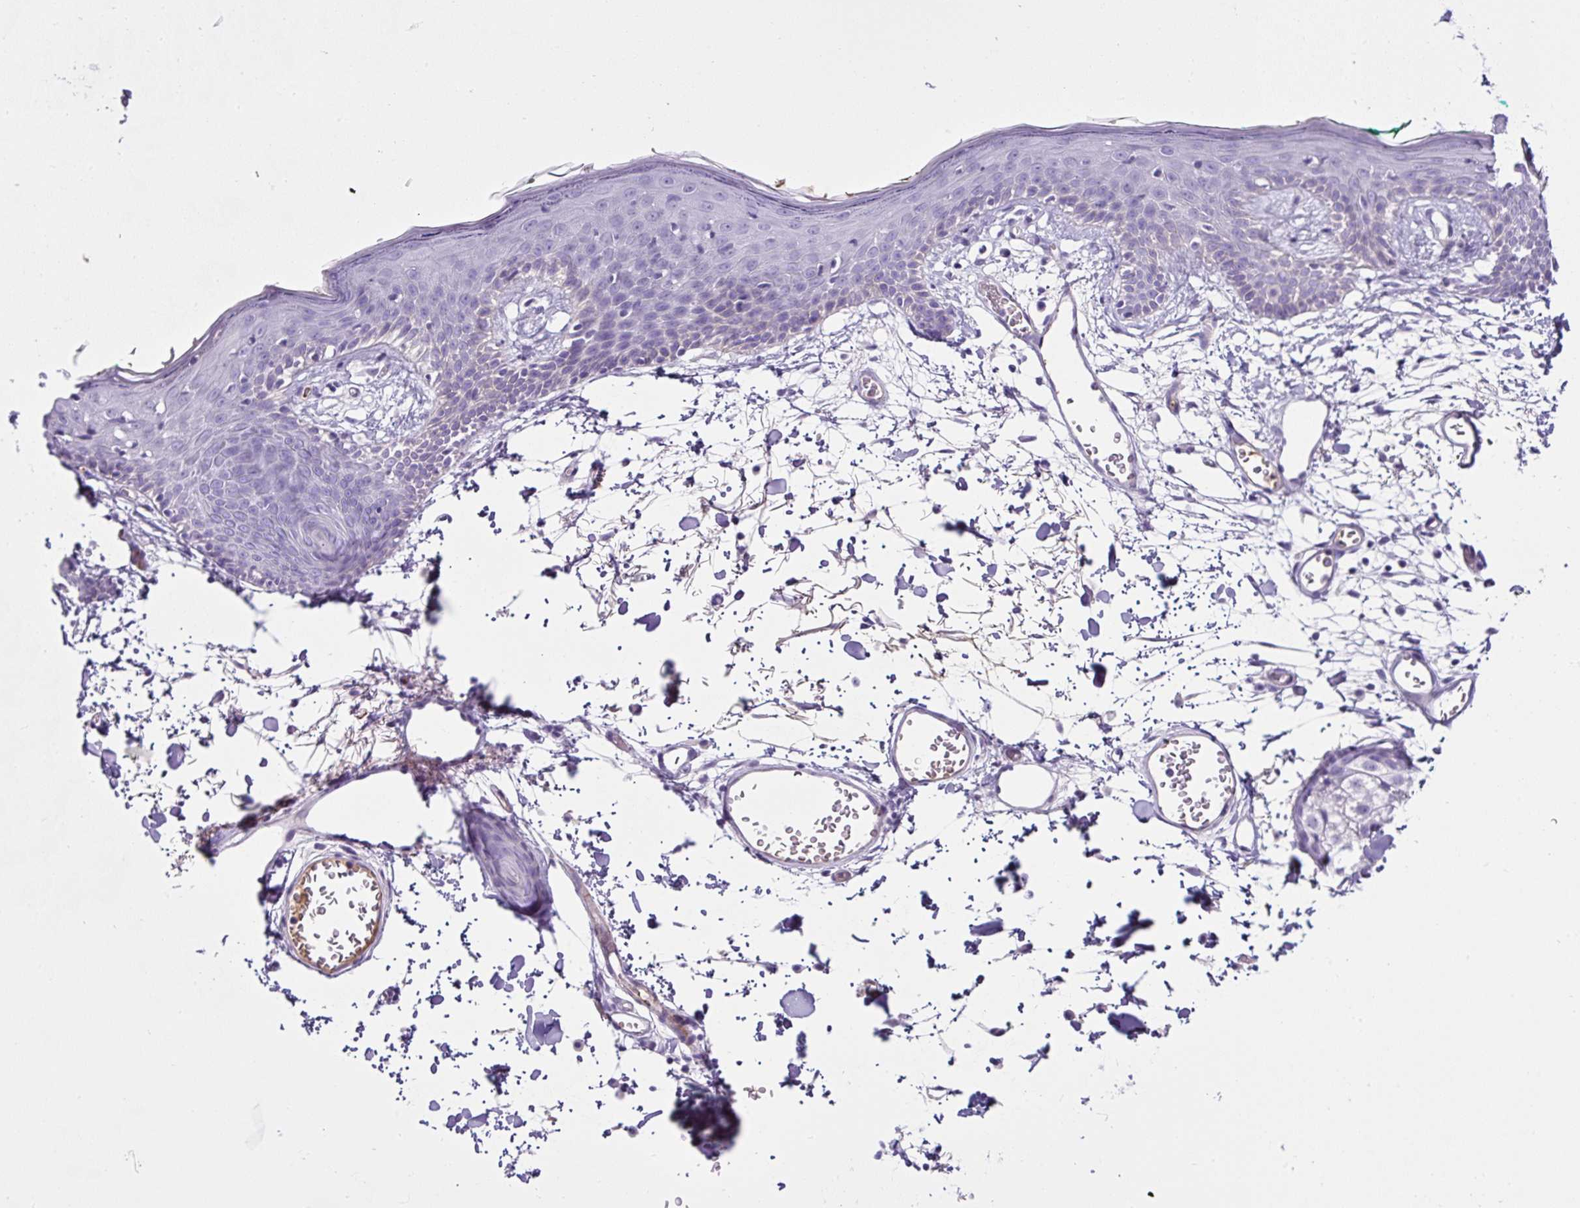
{"staining": {"intensity": "negative", "quantity": "none", "location": "none"}, "tissue": "skin", "cell_type": "Fibroblasts", "image_type": "normal", "snomed": [{"axis": "morphology", "description": "Normal tissue, NOS"}, {"axis": "topography", "description": "Skin"}], "caption": "Histopathology image shows no protein positivity in fibroblasts of normal skin.", "gene": "OR14A2", "patient": {"sex": "male", "age": 79}}